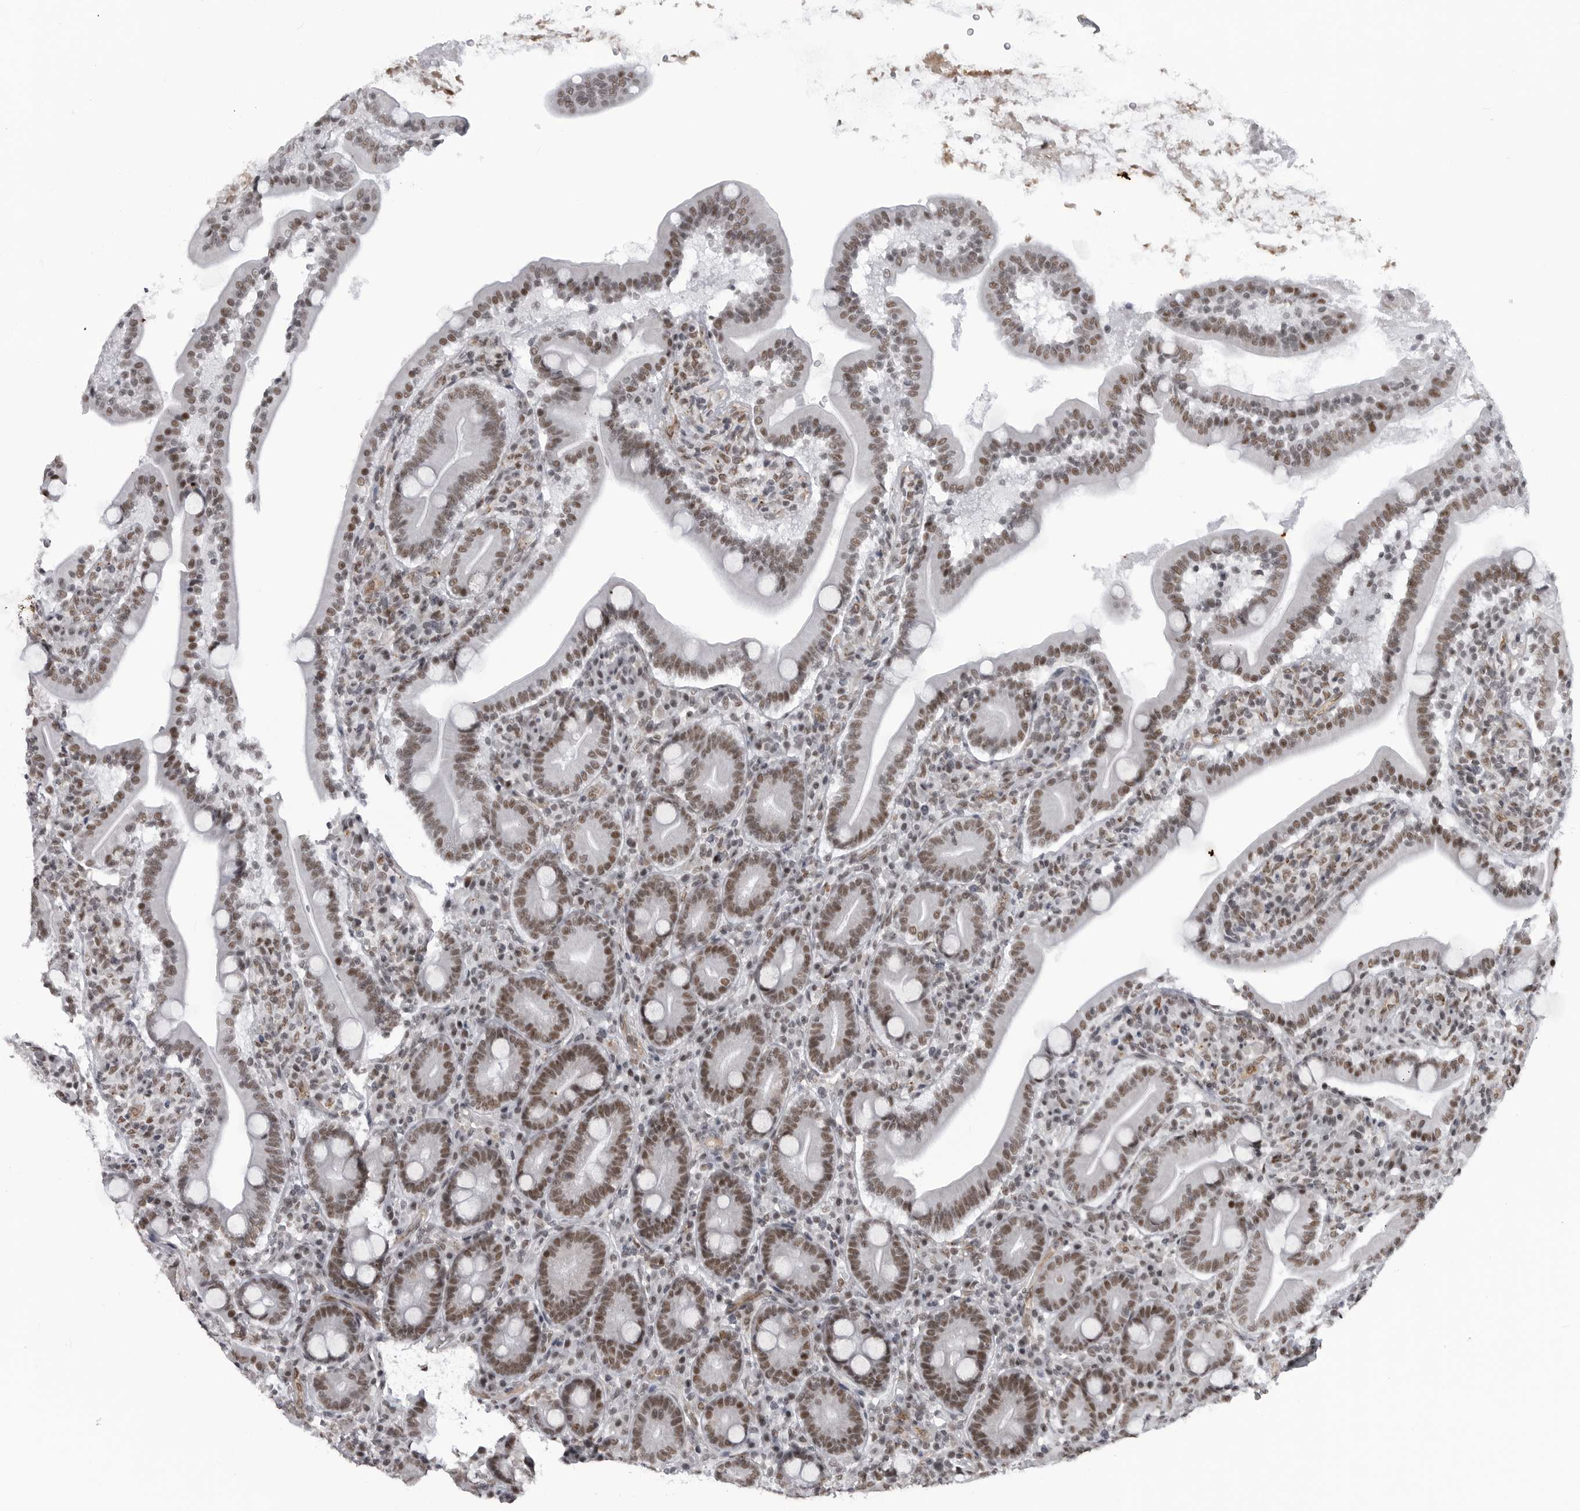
{"staining": {"intensity": "moderate", "quantity": ">75%", "location": "nuclear"}, "tissue": "duodenum", "cell_type": "Glandular cells", "image_type": "normal", "snomed": [{"axis": "morphology", "description": "Normal tissue, NOS"}, {"axis": "topography", "description": "Duodenum"}], "caption": "About >75% of glandular cells in normal duodenum exhibit moderate nuclear protein positivity as visualized by brown immunohistochemical staining.", "gene": "RNF26", "patient": {"sex": "male", "age": 35}}